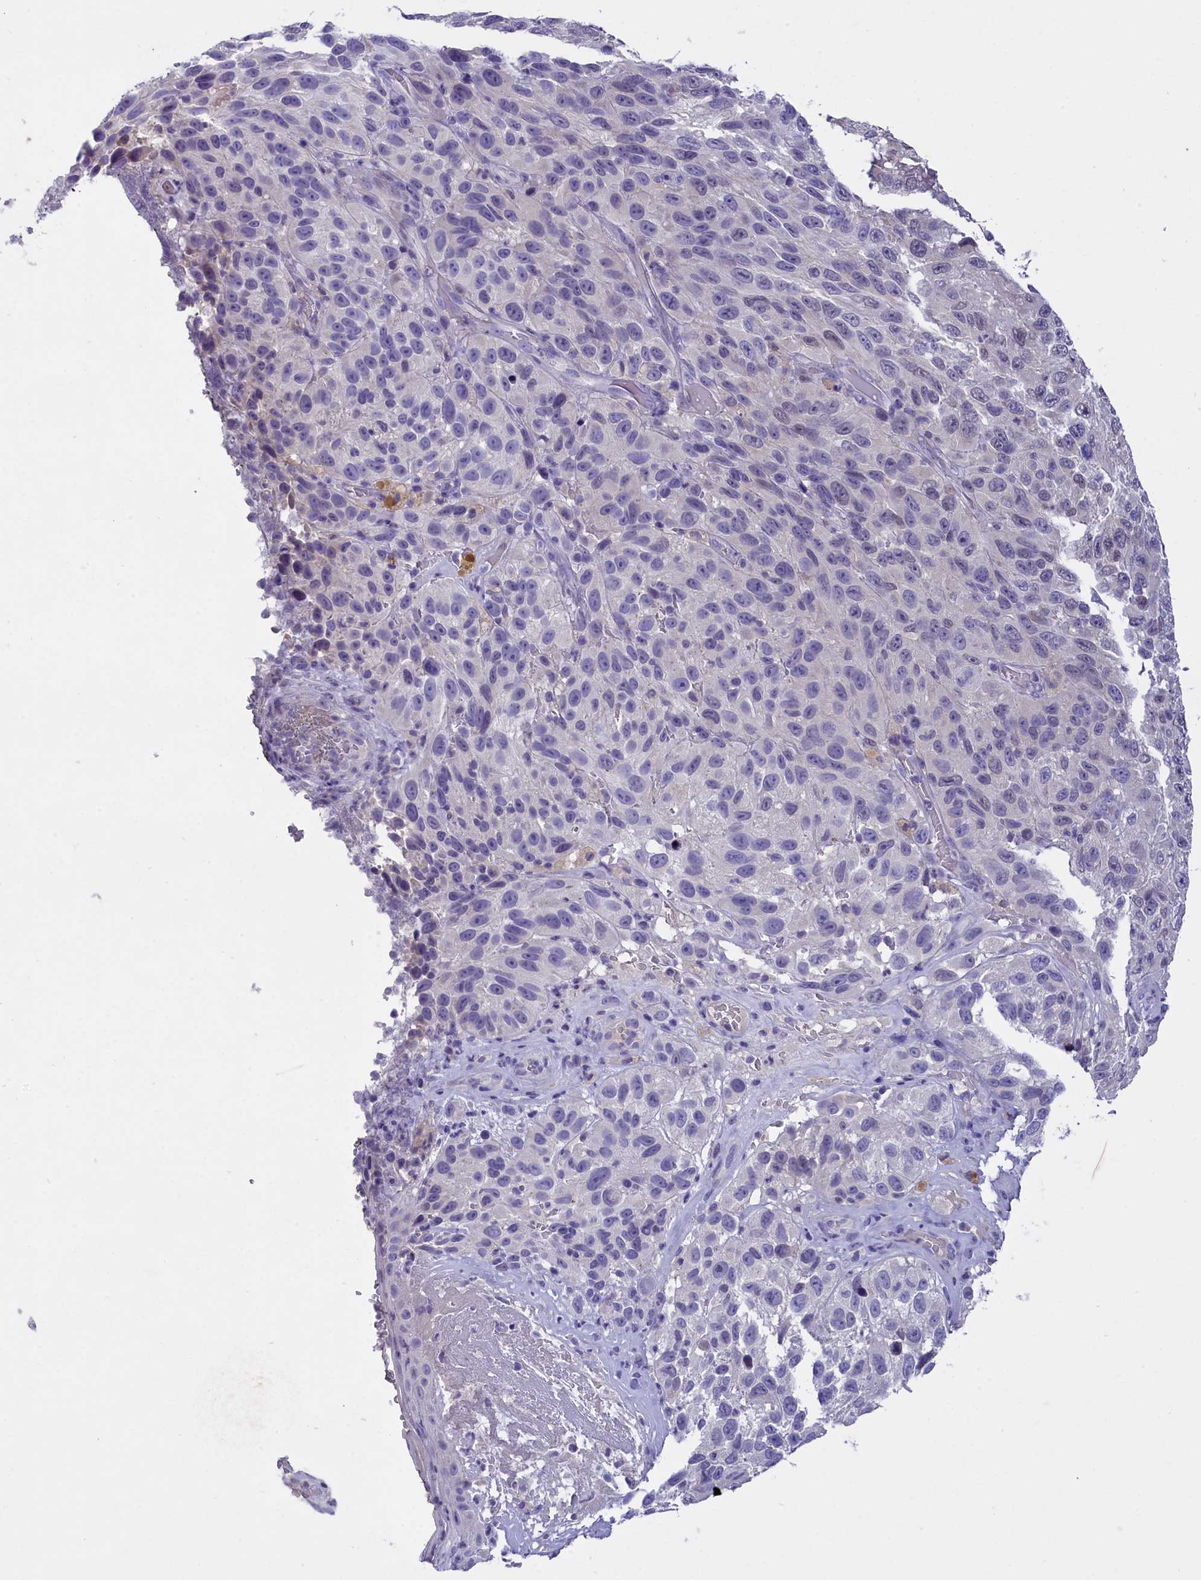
{"staining": {"intensity": "negative", "quantity": "none", "location": "none"}, "tissue": "melanoma", "cell_type": "Tumor cells", "image_type": "cancer", "snomed": [{"axis": "morphology", "description": "Malignant melanoma, NOS"}, {"axis": "topography", "description": "Skin"}], "caption": "Protein analysis of melanoma demonstrates no significant staining in tumor cells. (Brightfield microscopy of DAB immunohistochemistry (IHC) at high magnification).", "gene": "ENPP6", "patient": {"sex": "female", "age": 96}}